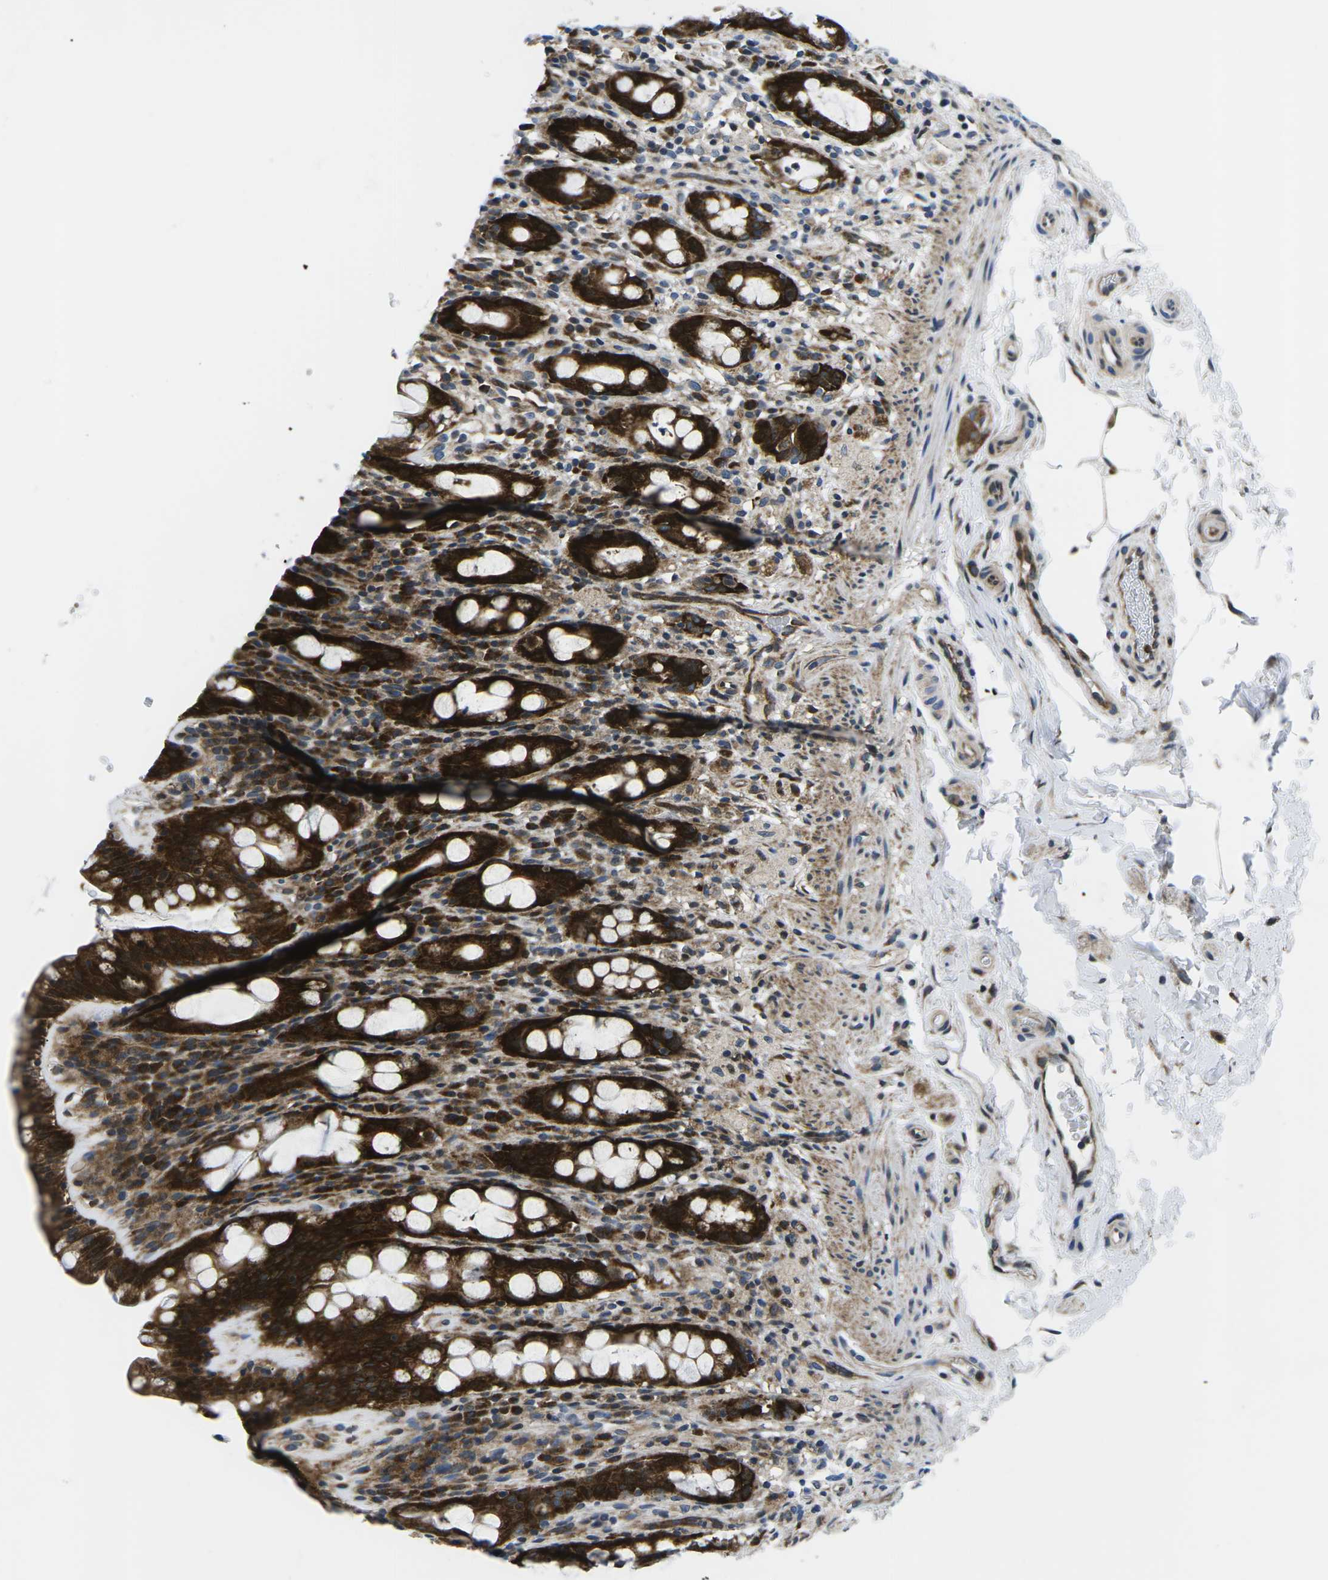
{"staining": {"intensity": "strong", "quantity": ">75%", "location": "cytoplasmic/membranous"}, "tissue": "rectum", "cell_type": "Glandular cells", "image_type": "normal", "snomed": [{"axis": "morphology", "description": "Normal tissue, NOS"}, {"axis": "topography", "description": "Rectum"}], "caption": "Rectum stained with DAB immunohistochemistry reveals high levels of strong cytoplasmic/membranous positivity in about >75% of glandular cells. The staining was performed using DAB (3,3'-diaminobenzidine) to visualize the protein expression in brown, while the nuclei were stained in blue with hematoxylin (Magnification: 20x).", "gene": "EIF4E", "patient": {"sex": "male", "age": 44}}